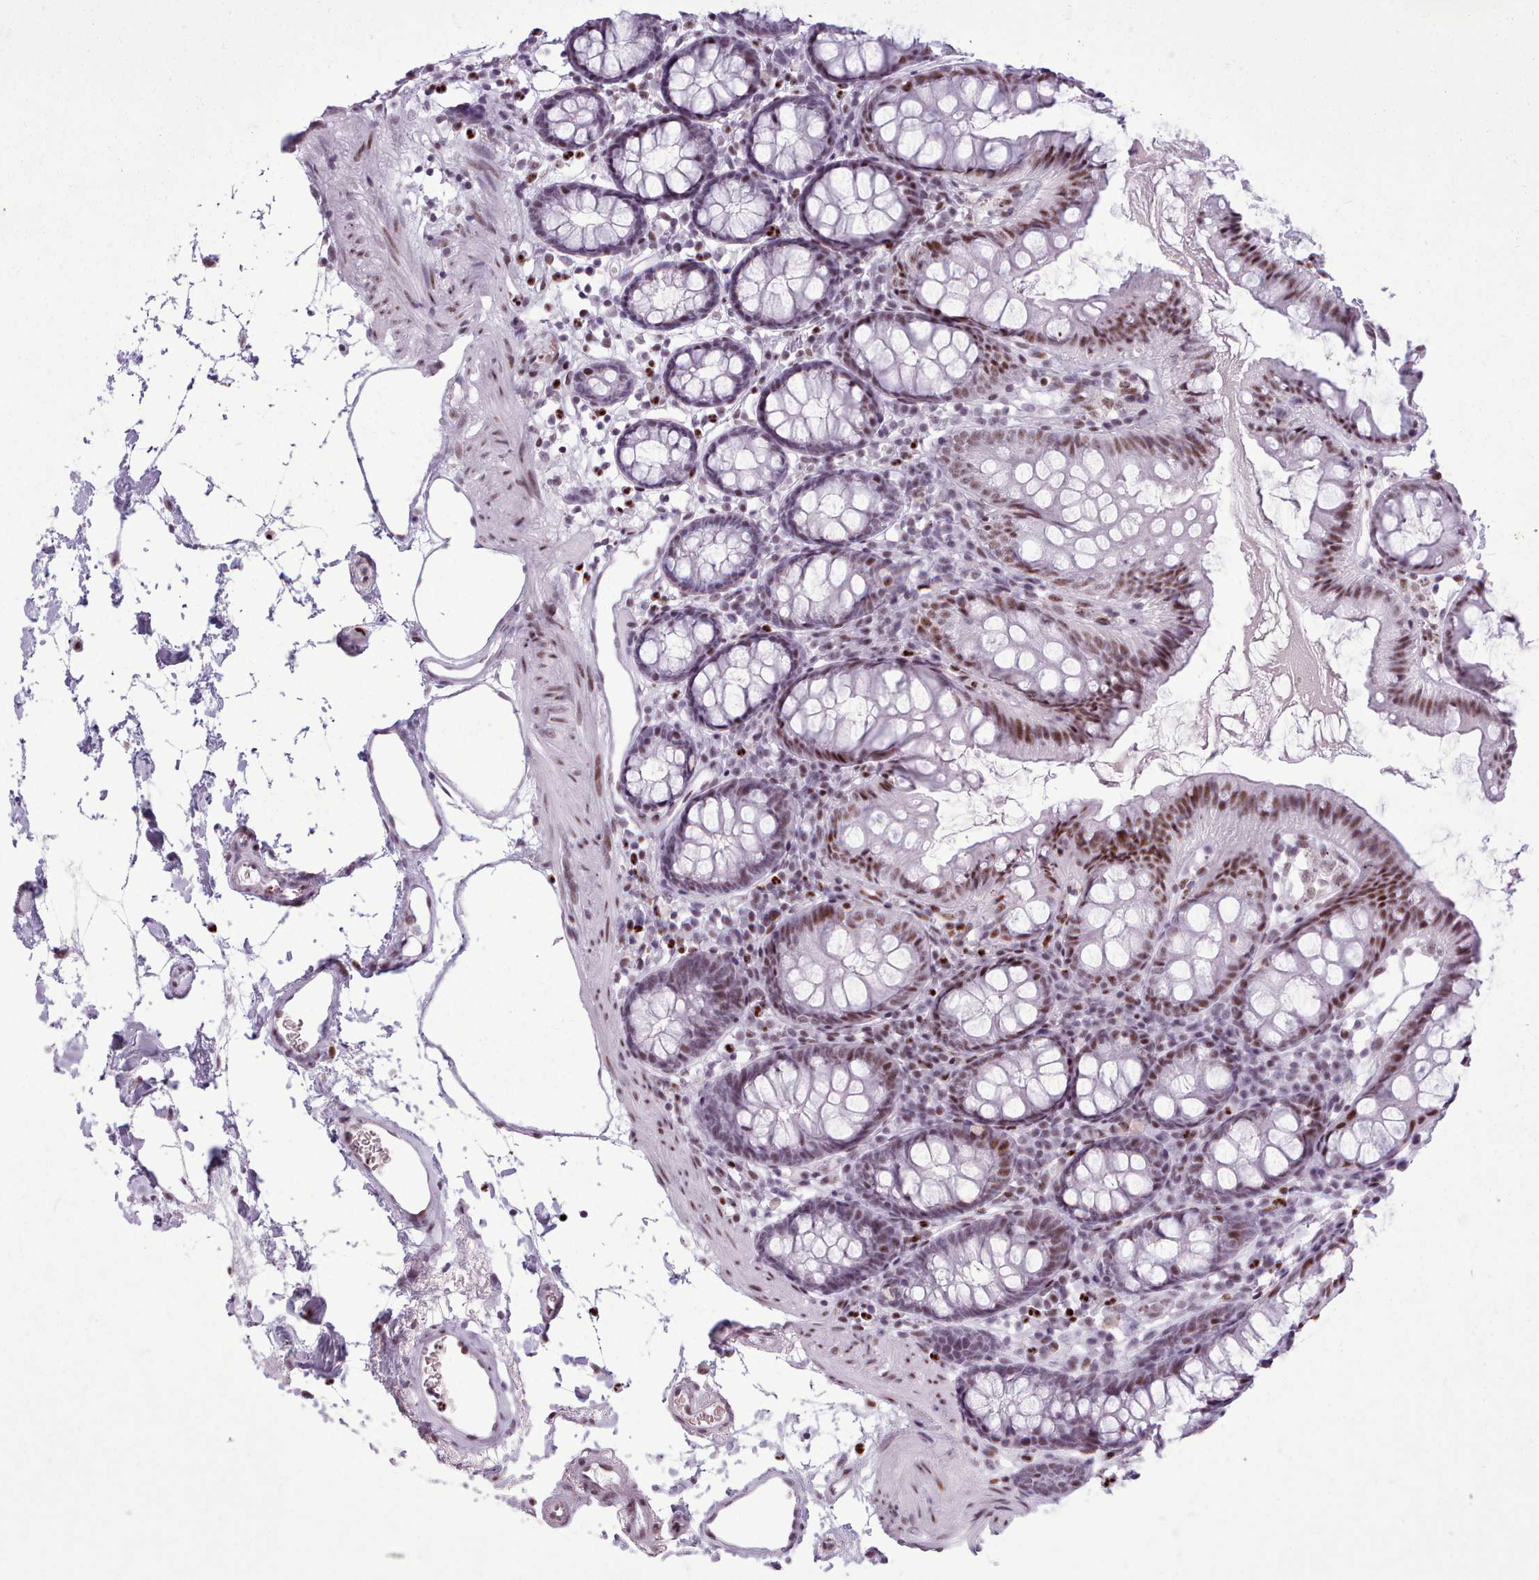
{"staining": {"intensity": "moderate", "quantity": "25%-75%", "location": "nuclear"}, "tissue": "colon", "cell_type": "Endothelial cells", "image_type": "normal", "snomed": [{"axis": "morphology", "description": "Normal tissue, NOS"}, {"axis": "topography", "description": "Colon"}], "caption": "Immunohistochemical staining of benign colon demonstrates moderate nuclear protein positivity in about 25%-75% of endothelial cells.", "gene": "SRSF4", "patient": {"sex": "female", "age": 84}}